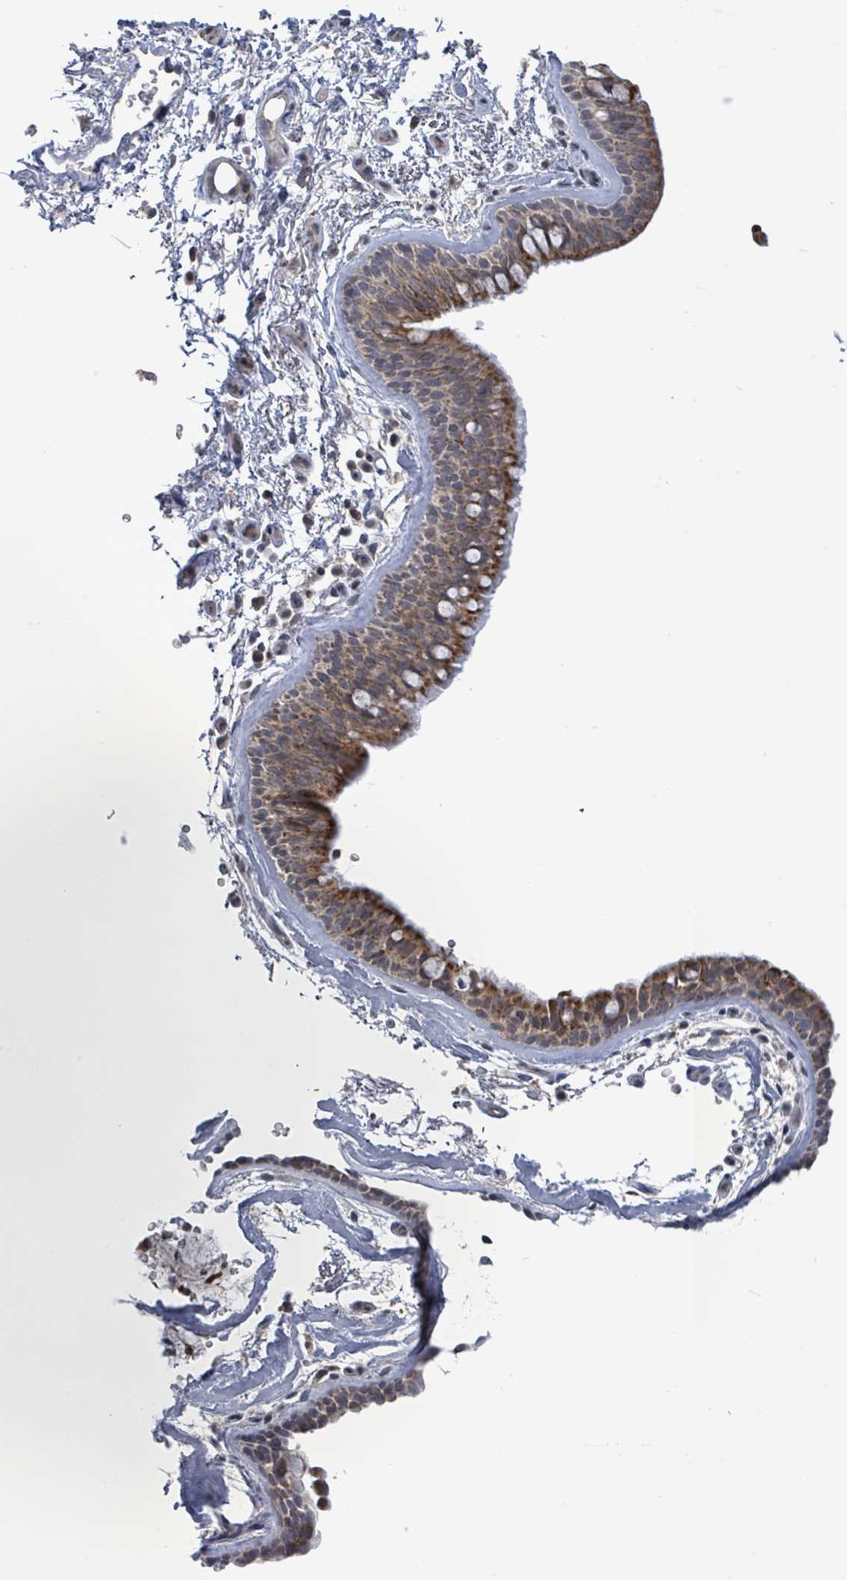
{"staining": {"intensity": "negative", "quantity": "none", "location": "none"}, "tissue": "adipose tissue", "cell_type": "Adipocytes", "image_type": "normal", "snomed": [{"axis": "morphology", "description": "Normal tissue, NOS"}, {"axis": "topography", "description": "Cartilage tissue"}, {"axis": "topography", "description": "Bronchus"}], "caption": "An IHC micrograph of unremarkable adipose tissue is shown. There is no staining in adipocytes of adipose tissue. The staining was performed using DAB (3,3'-diaminobenzidine) to visualize the protein expression in brown, while the nuclei were stained in blue with hematoxylin (Magnification: 20x).", "gene": "COQ10B", "patient": {"sex": "female", "age": 72}}